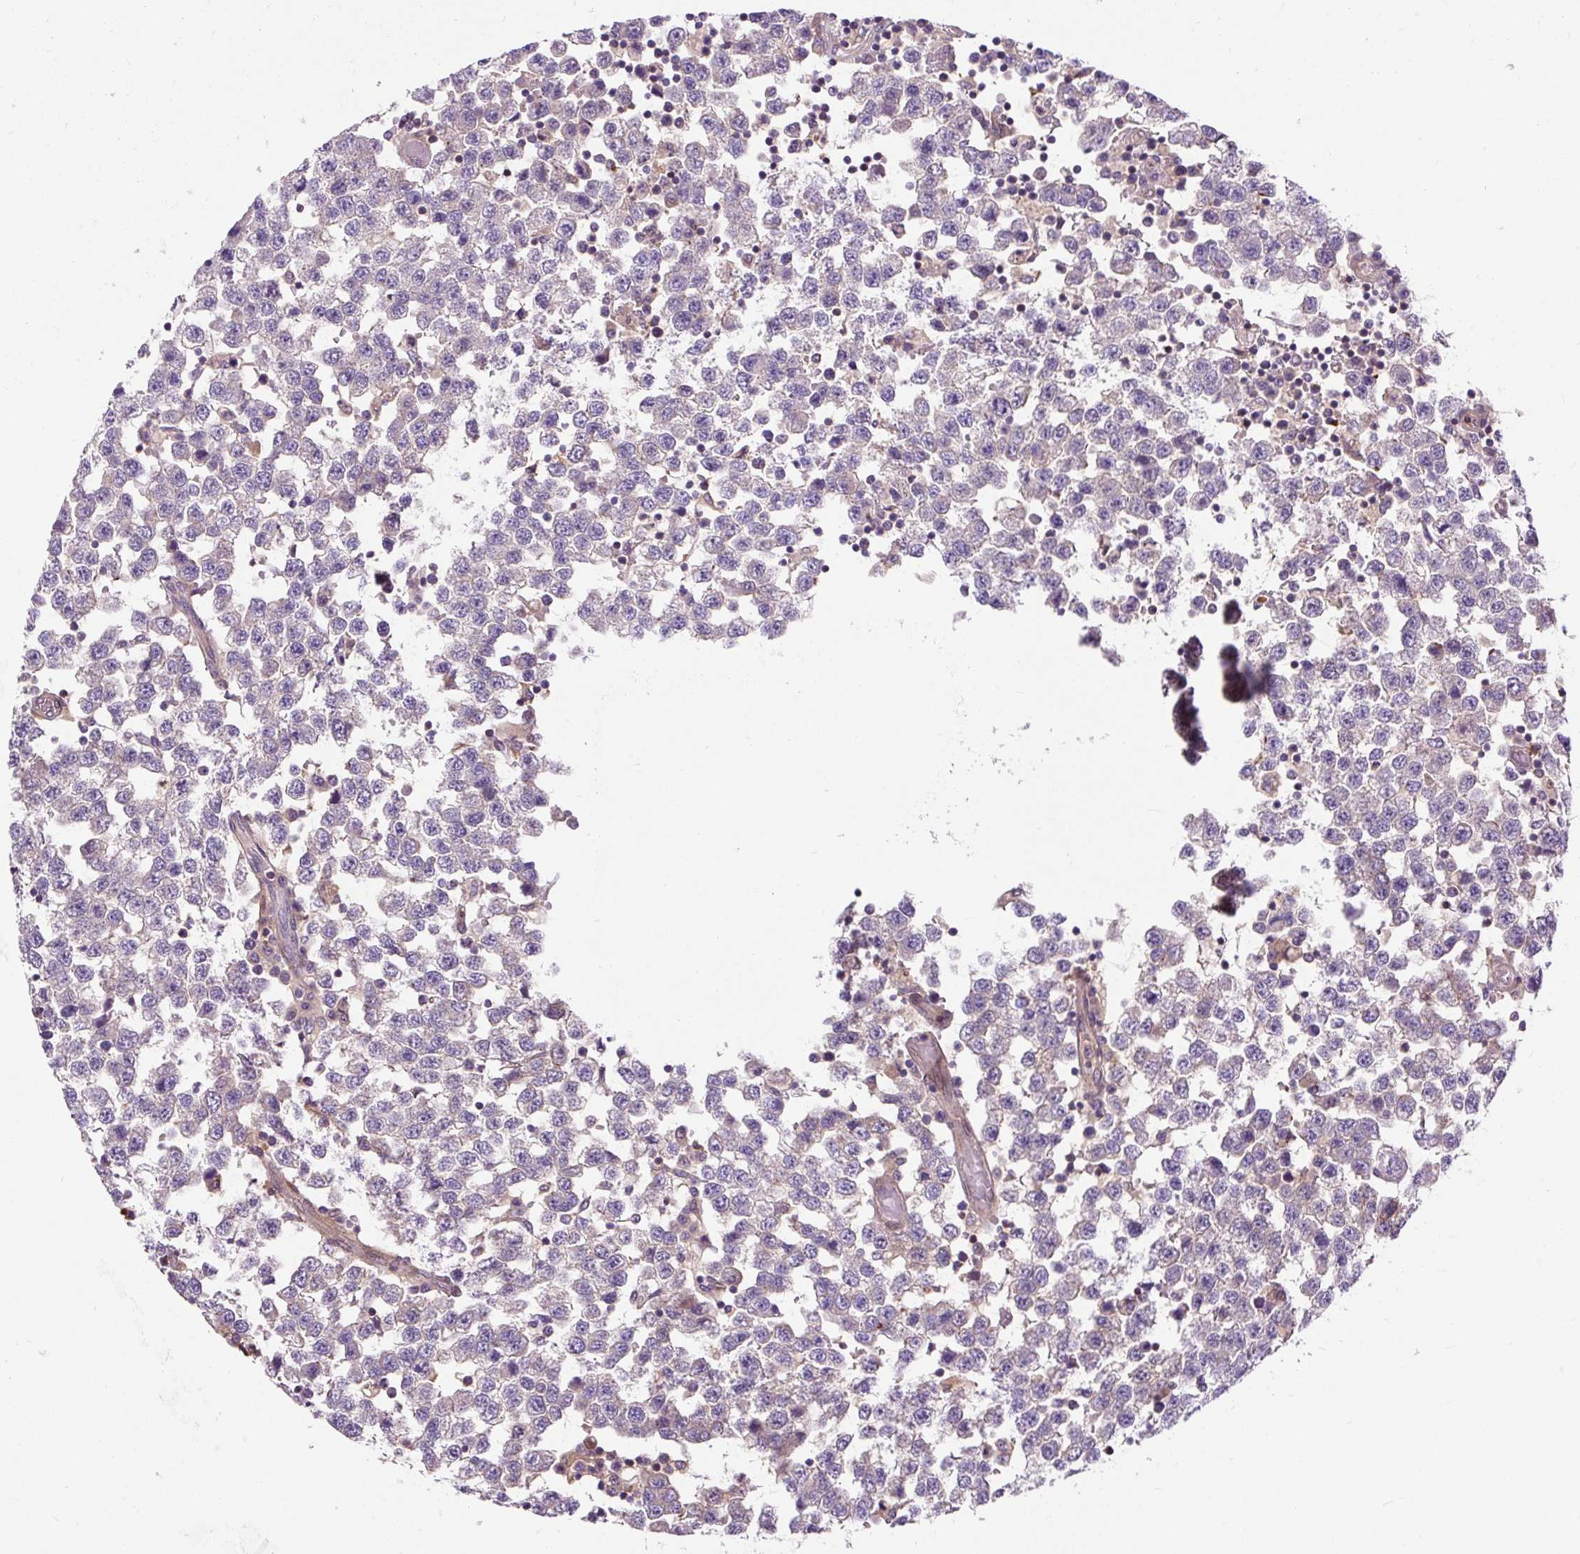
{"staining": {"intensity": "negative", "quantity": "none", "location": "none"}, "tissue": "testis cancer", "cell_type": "Tumor cells", "image_type": "cancer", "snomed": [{"axis": "morphology", "description": "Seminoma, NOS"}, {"axis": "topography", "description": "Testis"}], "caption": "High power microscopy image of an immunohistochemistry micrograph of seminoma (testis), revealing no significant positivity in tumor cells.", "gene": "PCDHGB3", "patient": {"sex": "male", "age": 34}}